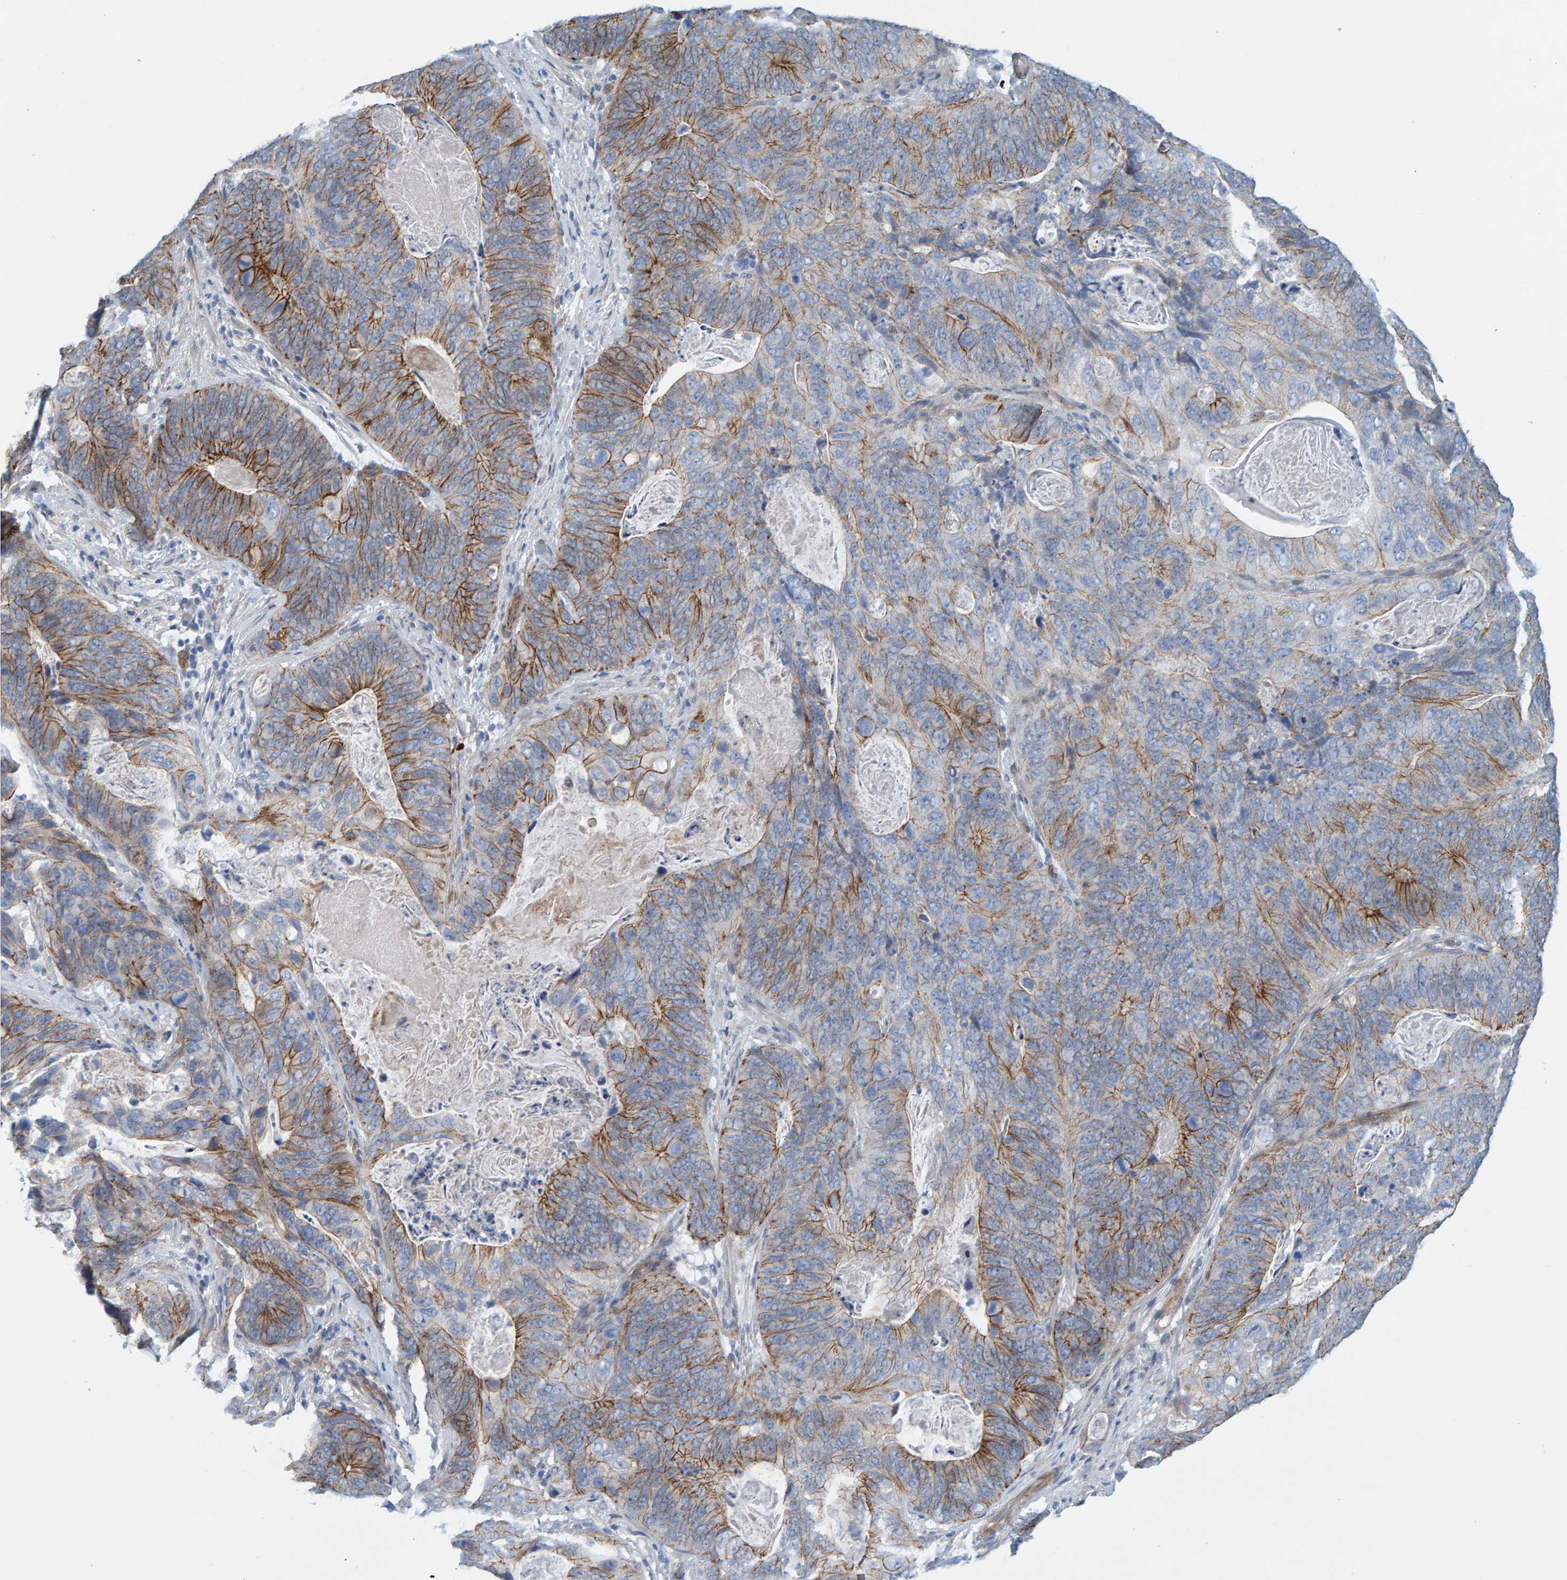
{"staining": {"intensity": "moderate", "quantity": "<25%", "location": "cytoplasmic/membranous"}, "tissue": "stomach cancer", "cell_type": "Tumor cells", "image_type": "cancer", "snomed": [{"axis": "morphology", "description": "Normal tissue, NOS"}, {"axis": "morphology", "description": "Adenocarcinoma, NOS"}, {"axis": "topography", "description": "Stomach"}], "caption": "Immunohistochemistry staining of adenocarcinoma (stomach), which exhibits low levels of moderate cytoplasmic/membranous positivity in about <25% of tumor cells indicating moderate cytoplasmic/membranous protein staining. The staining was performed using DAB (3,3'-diaminobenzidine) (brown) for protein detection and nuclei were counterstained in hematoxylin (blue).", "gene": "KRBA2", "patient": {"sex": "female", "age": 89}}